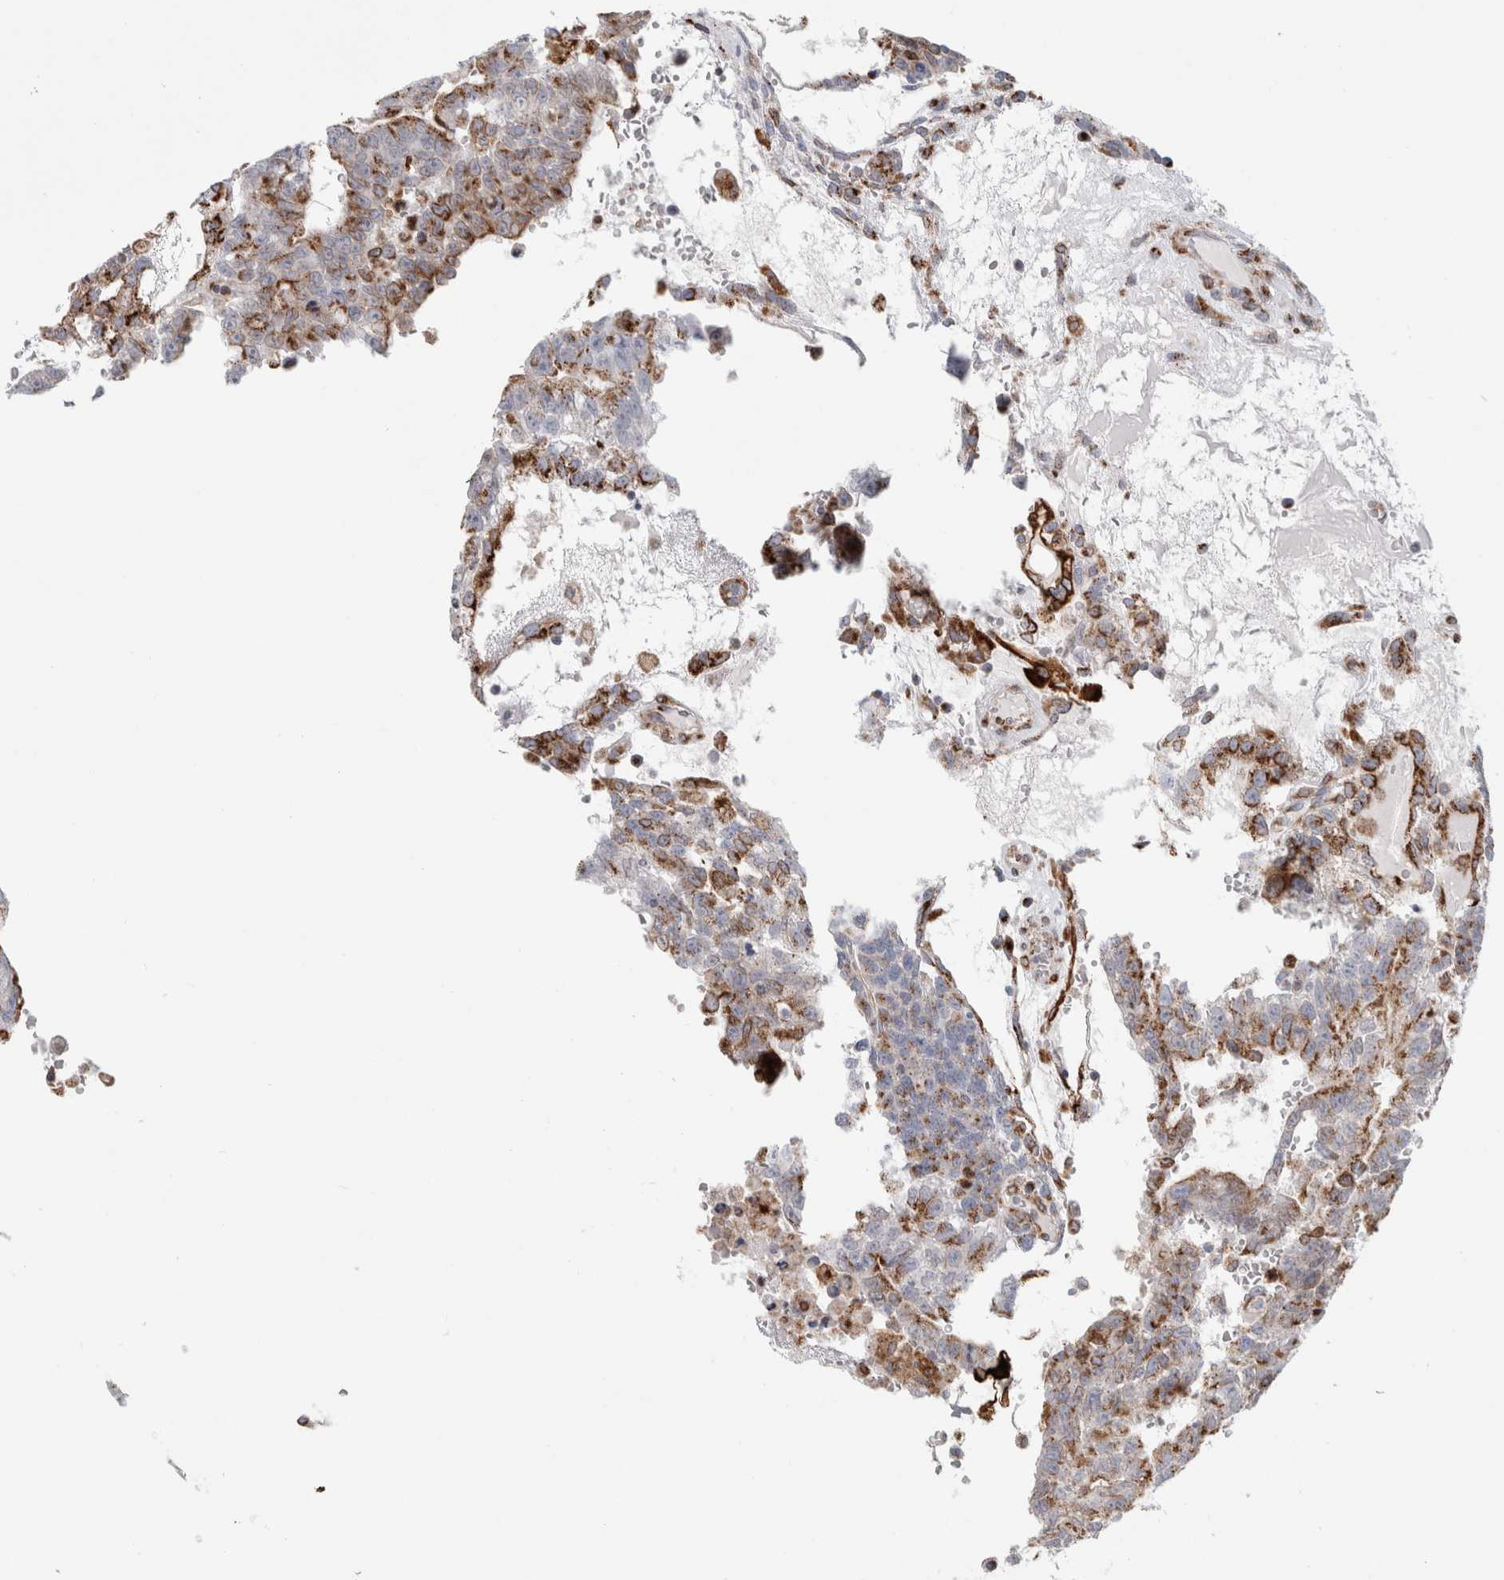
{"staining": {"intensity": "weak", "quantity": ">75%", "location": "cytoplasmic/membranous"}, "tissue": "testis cancer", "cell_type": "Tumor cells", "image_type": "cancer", "snomed": [{"axis": "morphology", "description": "Seminoma, NOS"}, {"axis": "morphology", "description": "Carcinoma, Embryonal, NOS"}, {"axis": "topography", "description": "Testis"}], "caption": "Brown immunohistochemical staining in human testis seminoma reveals weak cytoplasmic/membranous positivity in about >75% of tumor cells.", "gene": "MCFD2", "patient": {"sex": "male", "age": 52}}